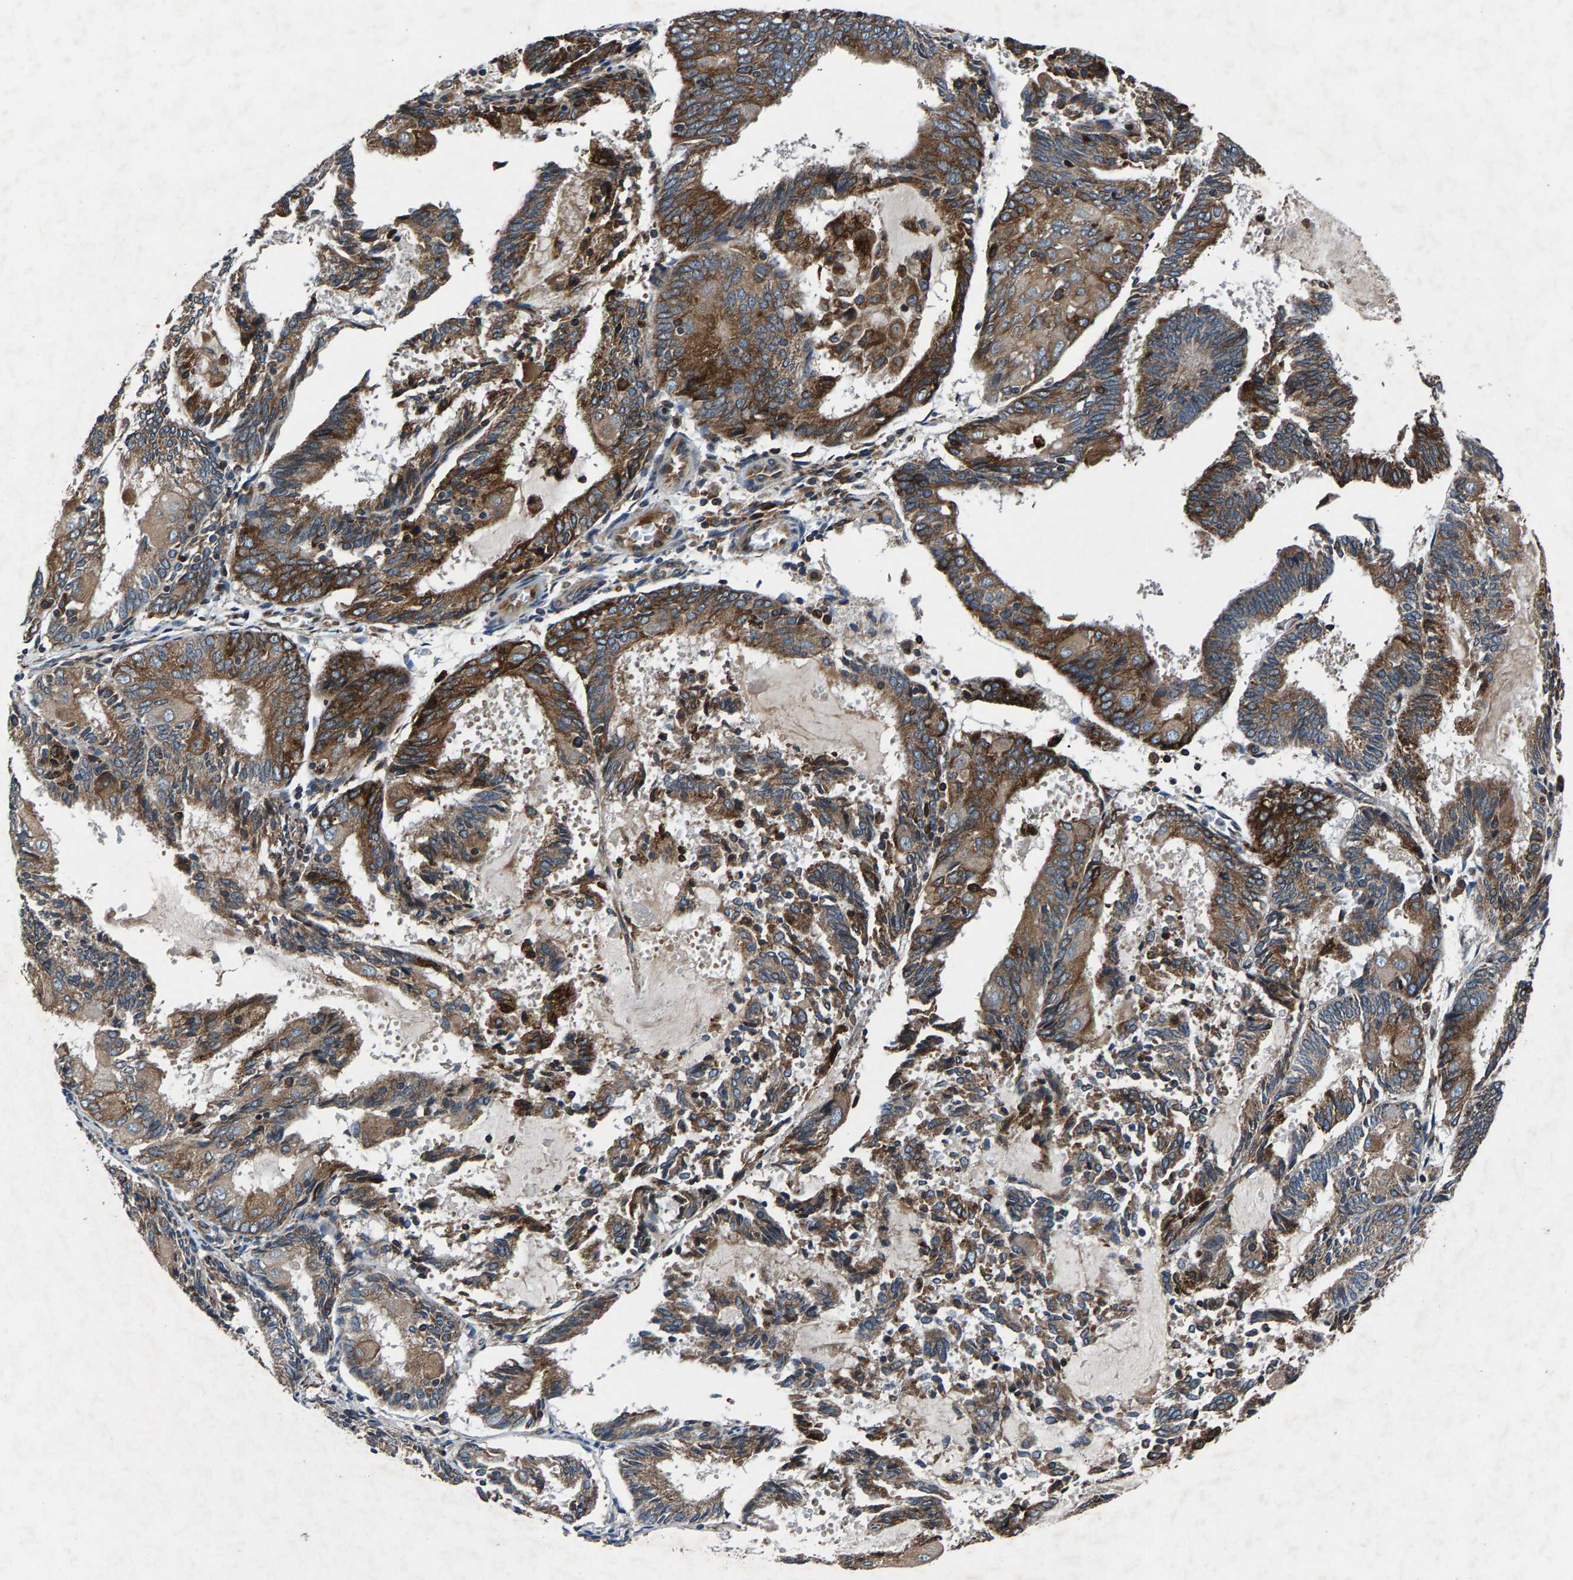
{"staining": {"intensity": "moderate", "quantity": ">75%", "location": "cytoplasmic/membranous"}, "tissue": "endometrial cancer", "cell_type": "Tumor cells", "image_type": "cancer", "snomed": [{"axis": "morphology", "description": "Adenocarcinoma, NOS"}, {"axis": "topography", "description": "Endometrium"}], "caption": "Endometrial cancer (adenocarcinoma) stained for a protein (brown) exhibits moderate cytoplasmic/membranous positive staining in approximately >75% of tumor cells.", "gene": "LPCAT1", "patient": {"sex": "female", "age": 81}}